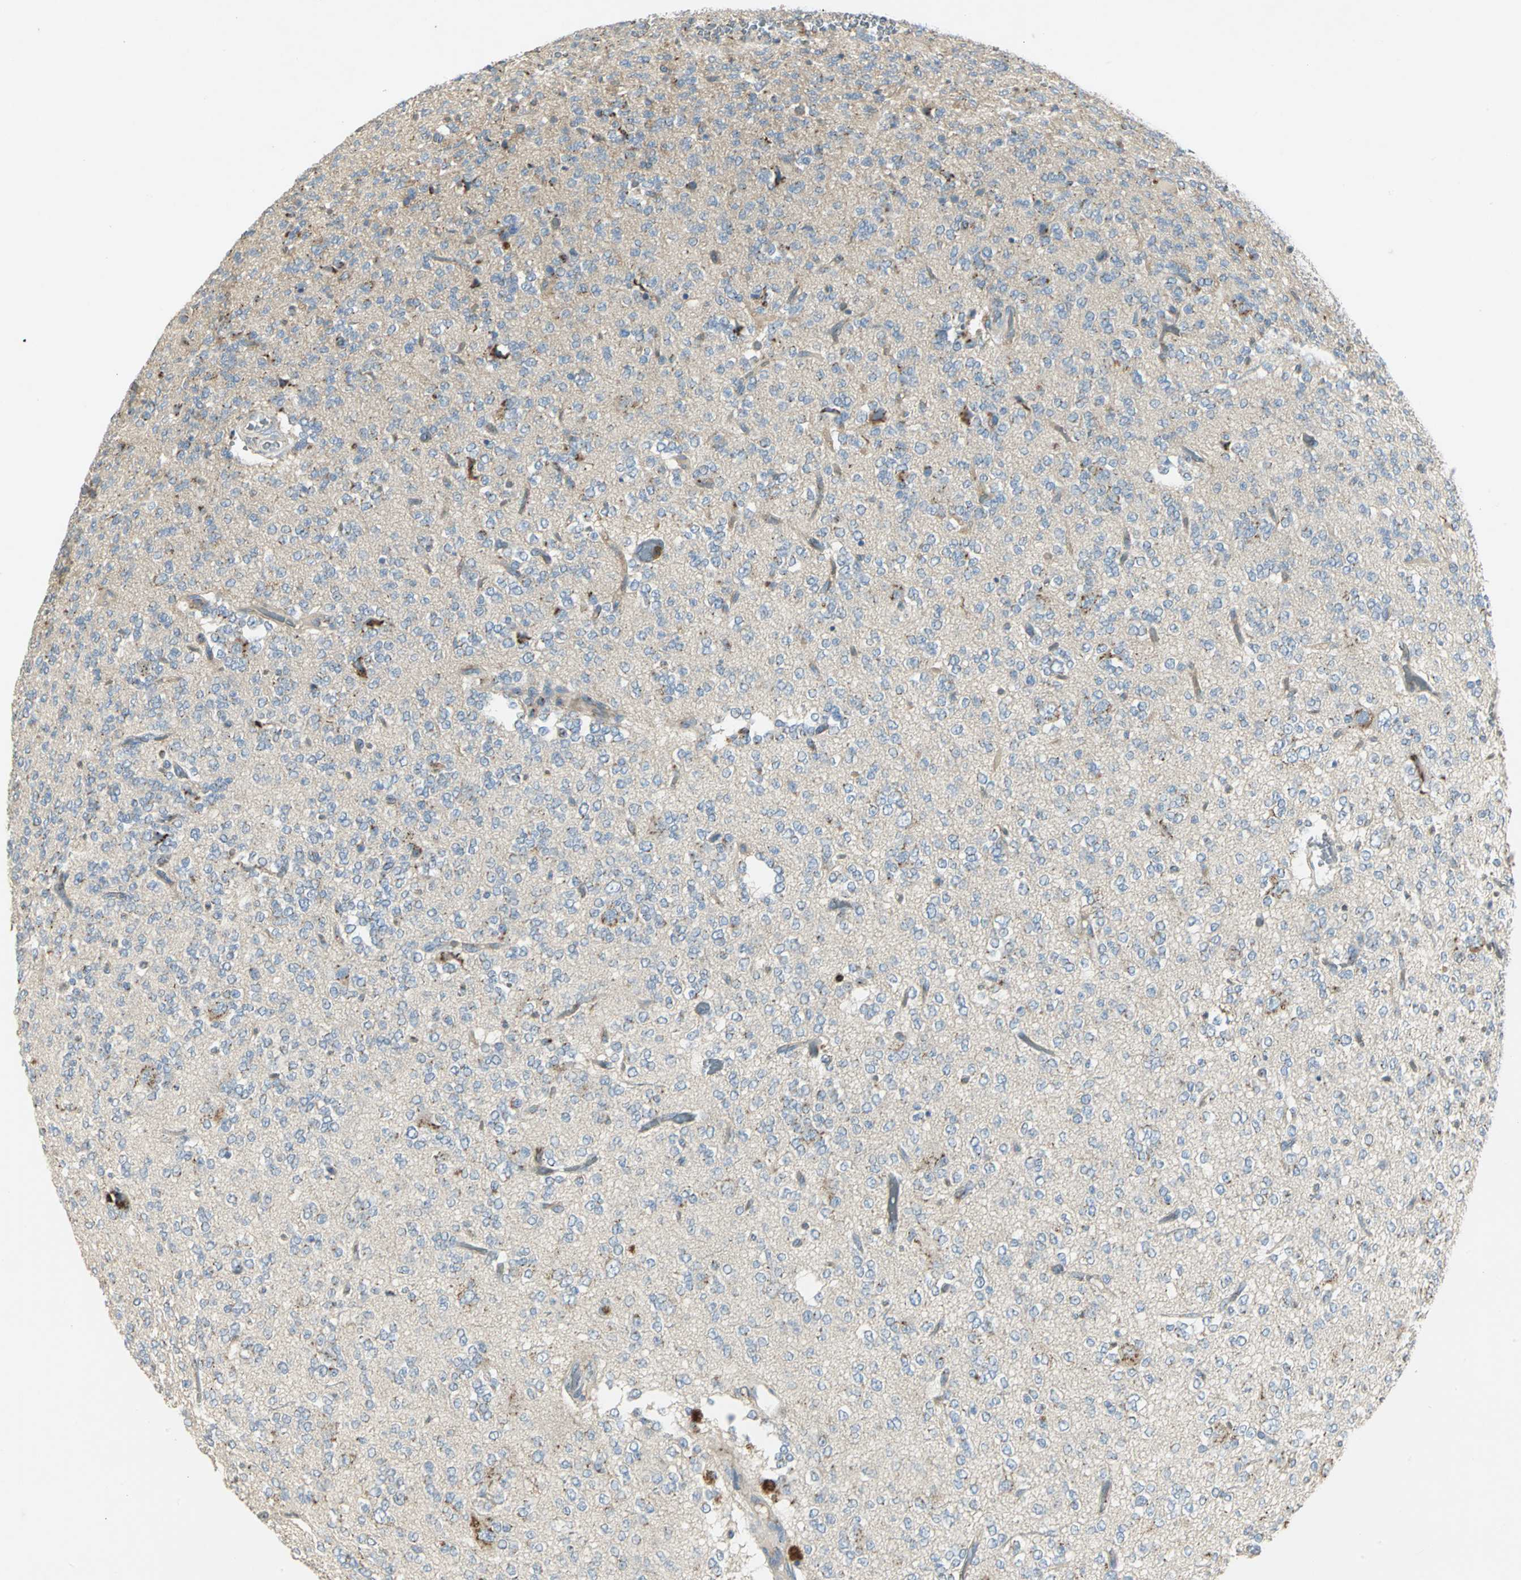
{"staining": {"intensity": "weak", "quantity": ">75%", "location": "cytoplasmic/membranous"}, "tissue": "glioma", "cell_type": "Tumor cells", "image_type": "cancer", "snomed": [{"axis": "morphology", "description": "Glioma, malignant, Low grade"}, {"axis": "topography", "description": "Brain"}], "caption": "Weak cytoplasmic/membranous positivity is present in about >75% of tumor cells in glioma. The protein is stained brown, and the nuclei are stained in blue (DAB (3,3'-diaminobenzidine) IHC with brightfield microscopy, high magnification).", "gene": "TM9SF2", "patient": {"sex": "male", "age": 38}}